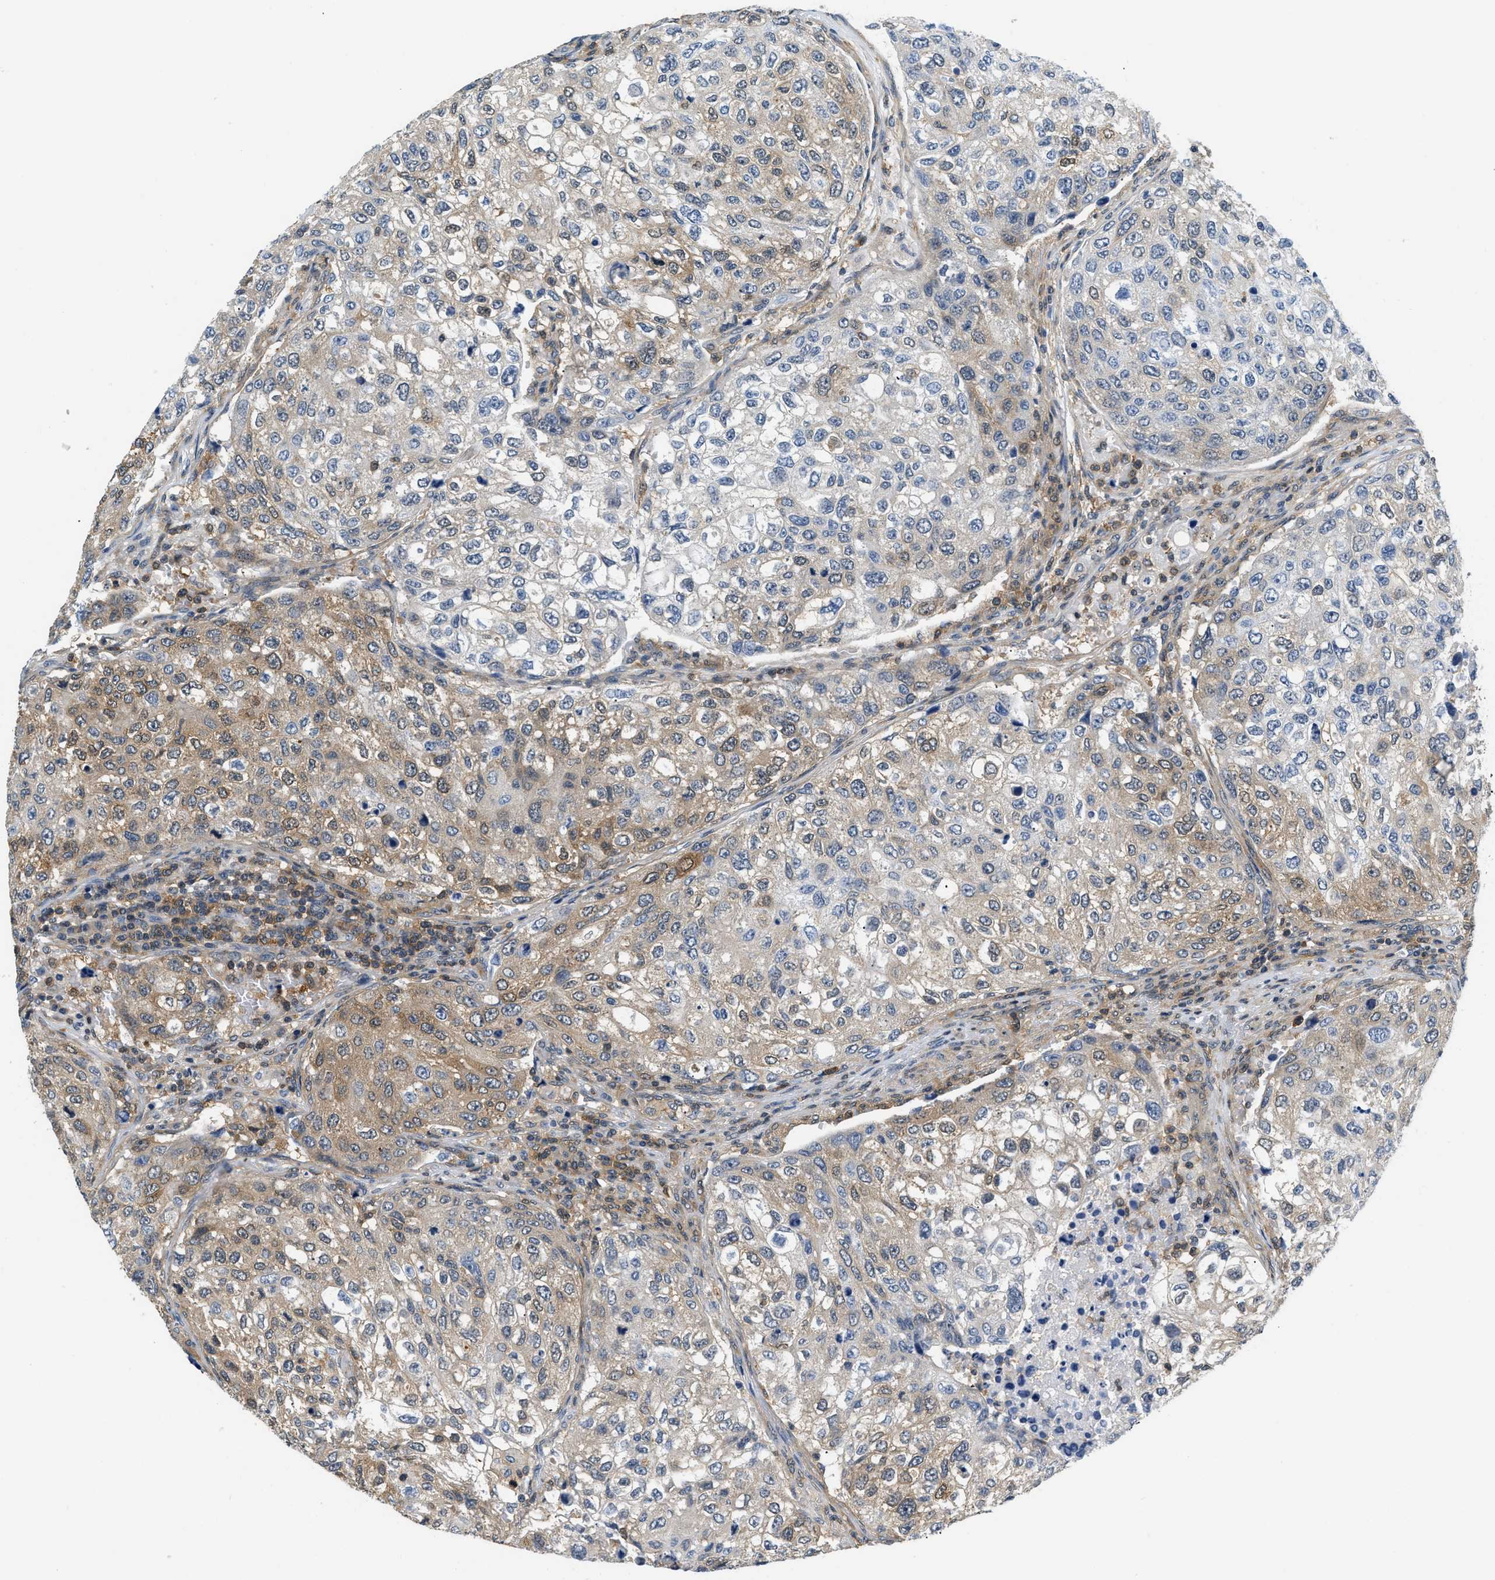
{"staining": {"intensity": "weak", "quantity": "25%-75%", "location": "cytoplasmic/membranous"}, "tissue": "urothelial cancer", "cell_type": "Tumor cells", "image_type": "cancer", "snomed": [{"axis": "morphology", "description": "Urothelial carcinoma, High grade"}, {"axis": "topography", "description": "Lymph node"}, {"axis": "topography", "description": "Urinary bladder"}], "caption": "Immunohistochemical staining of urothelial cancer shows low levels of weak cytoplasmic/membranous protein staining in approximately 25%-75% of tumor cells.", "gene": "EIF4EBP2", "patient": {"sex": "male", "age": 51}}